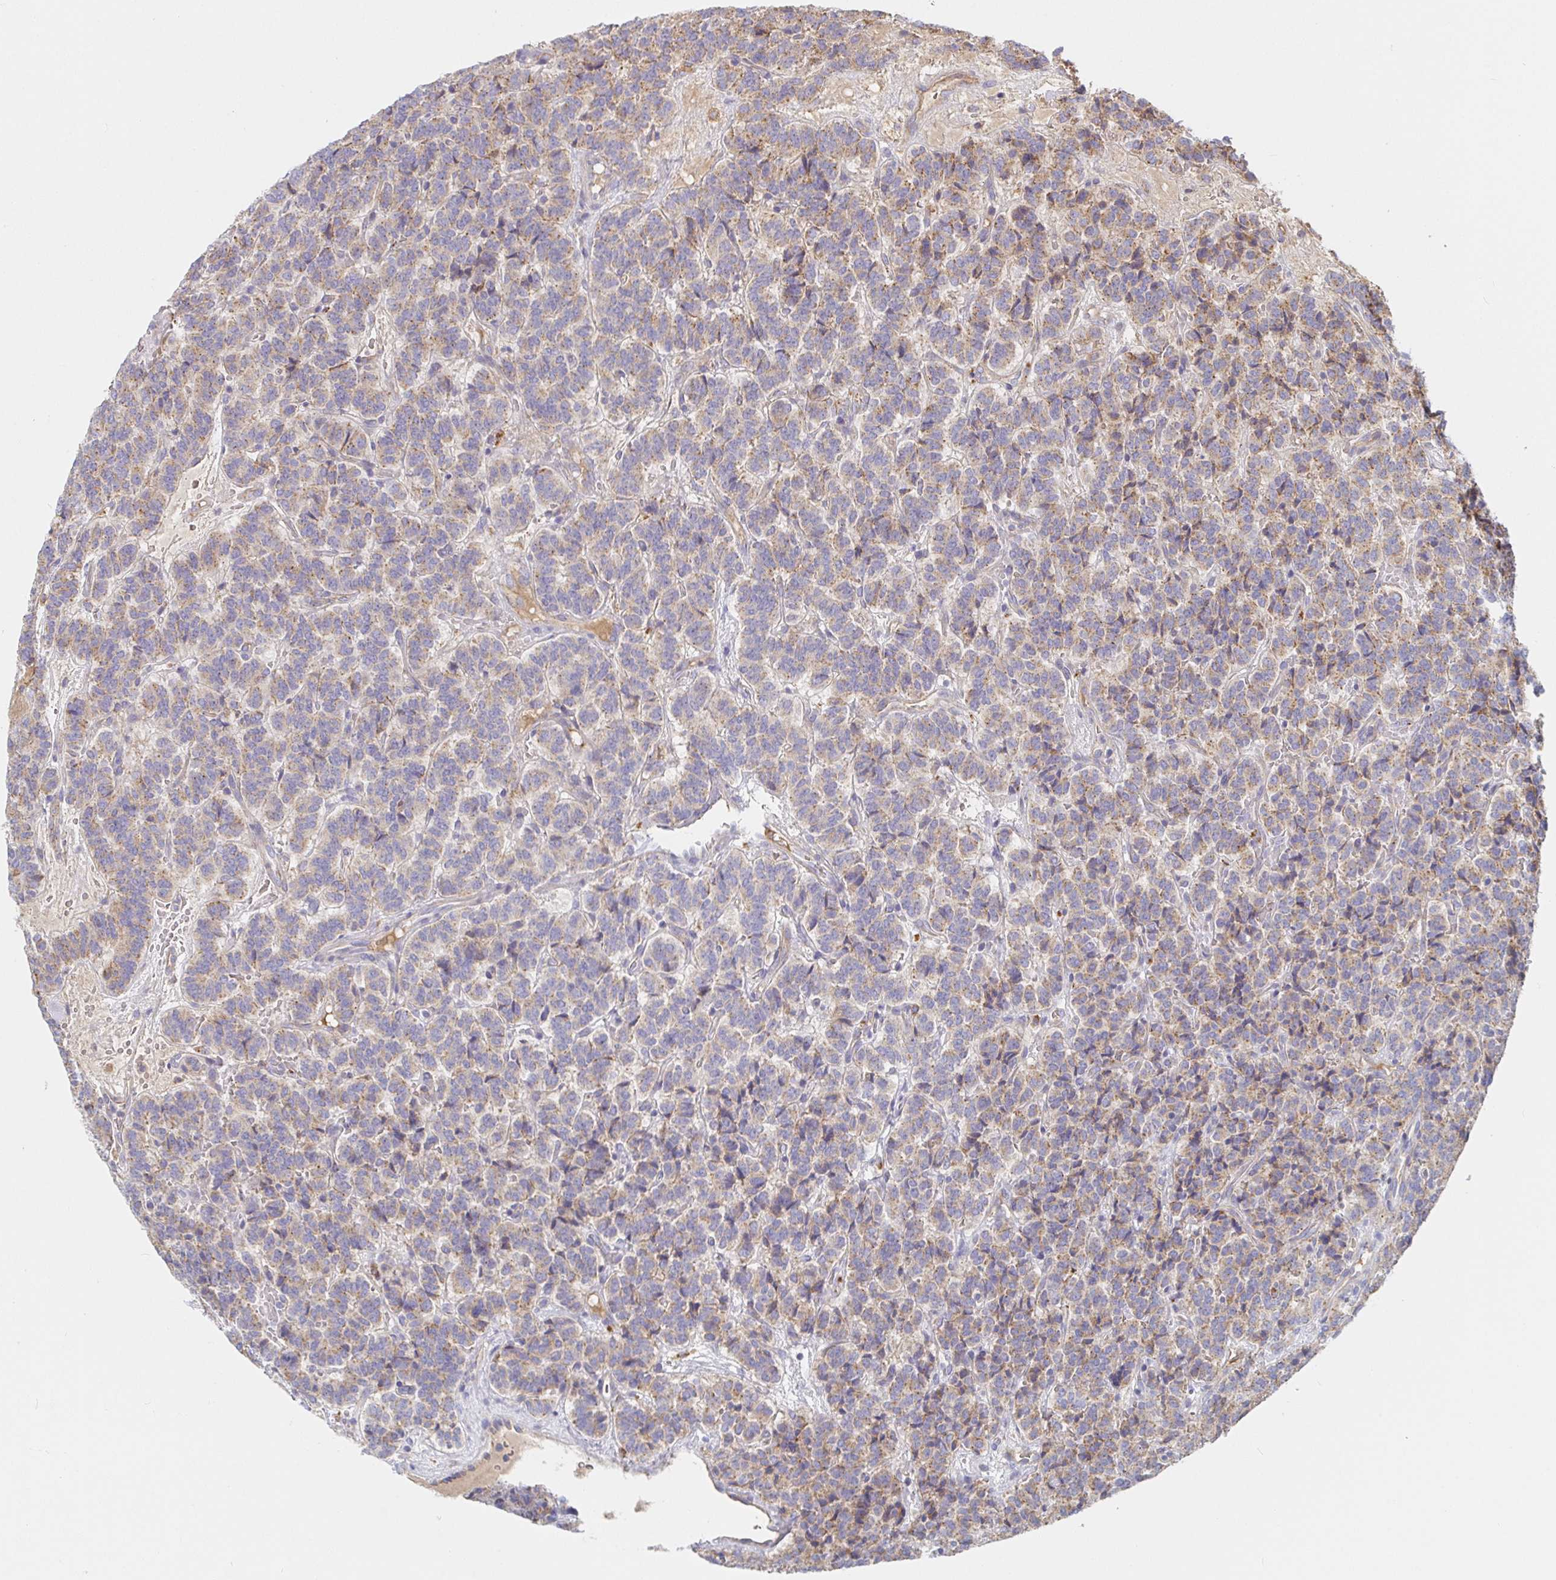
{"staining": {"intensity": "weak", "quantity": ">75%", "location": "cytoplasmic/membranous"}, "tissue": "carcinoid", "cell_type": "Tumor cells", "image_type": "cancer", "snomed": [{"axis": "morphology", "description": "Carcinoid, malignant, NOS"}, {"axis": "topography", "description": "Pancreas"}], "caption": "Carcinoid stained for a protein demonstrates weak cytoplasmic/membranous positivity in tumor cells.", "gene": "IRAK2", "patient": {"sex": "male", "age": 36}}